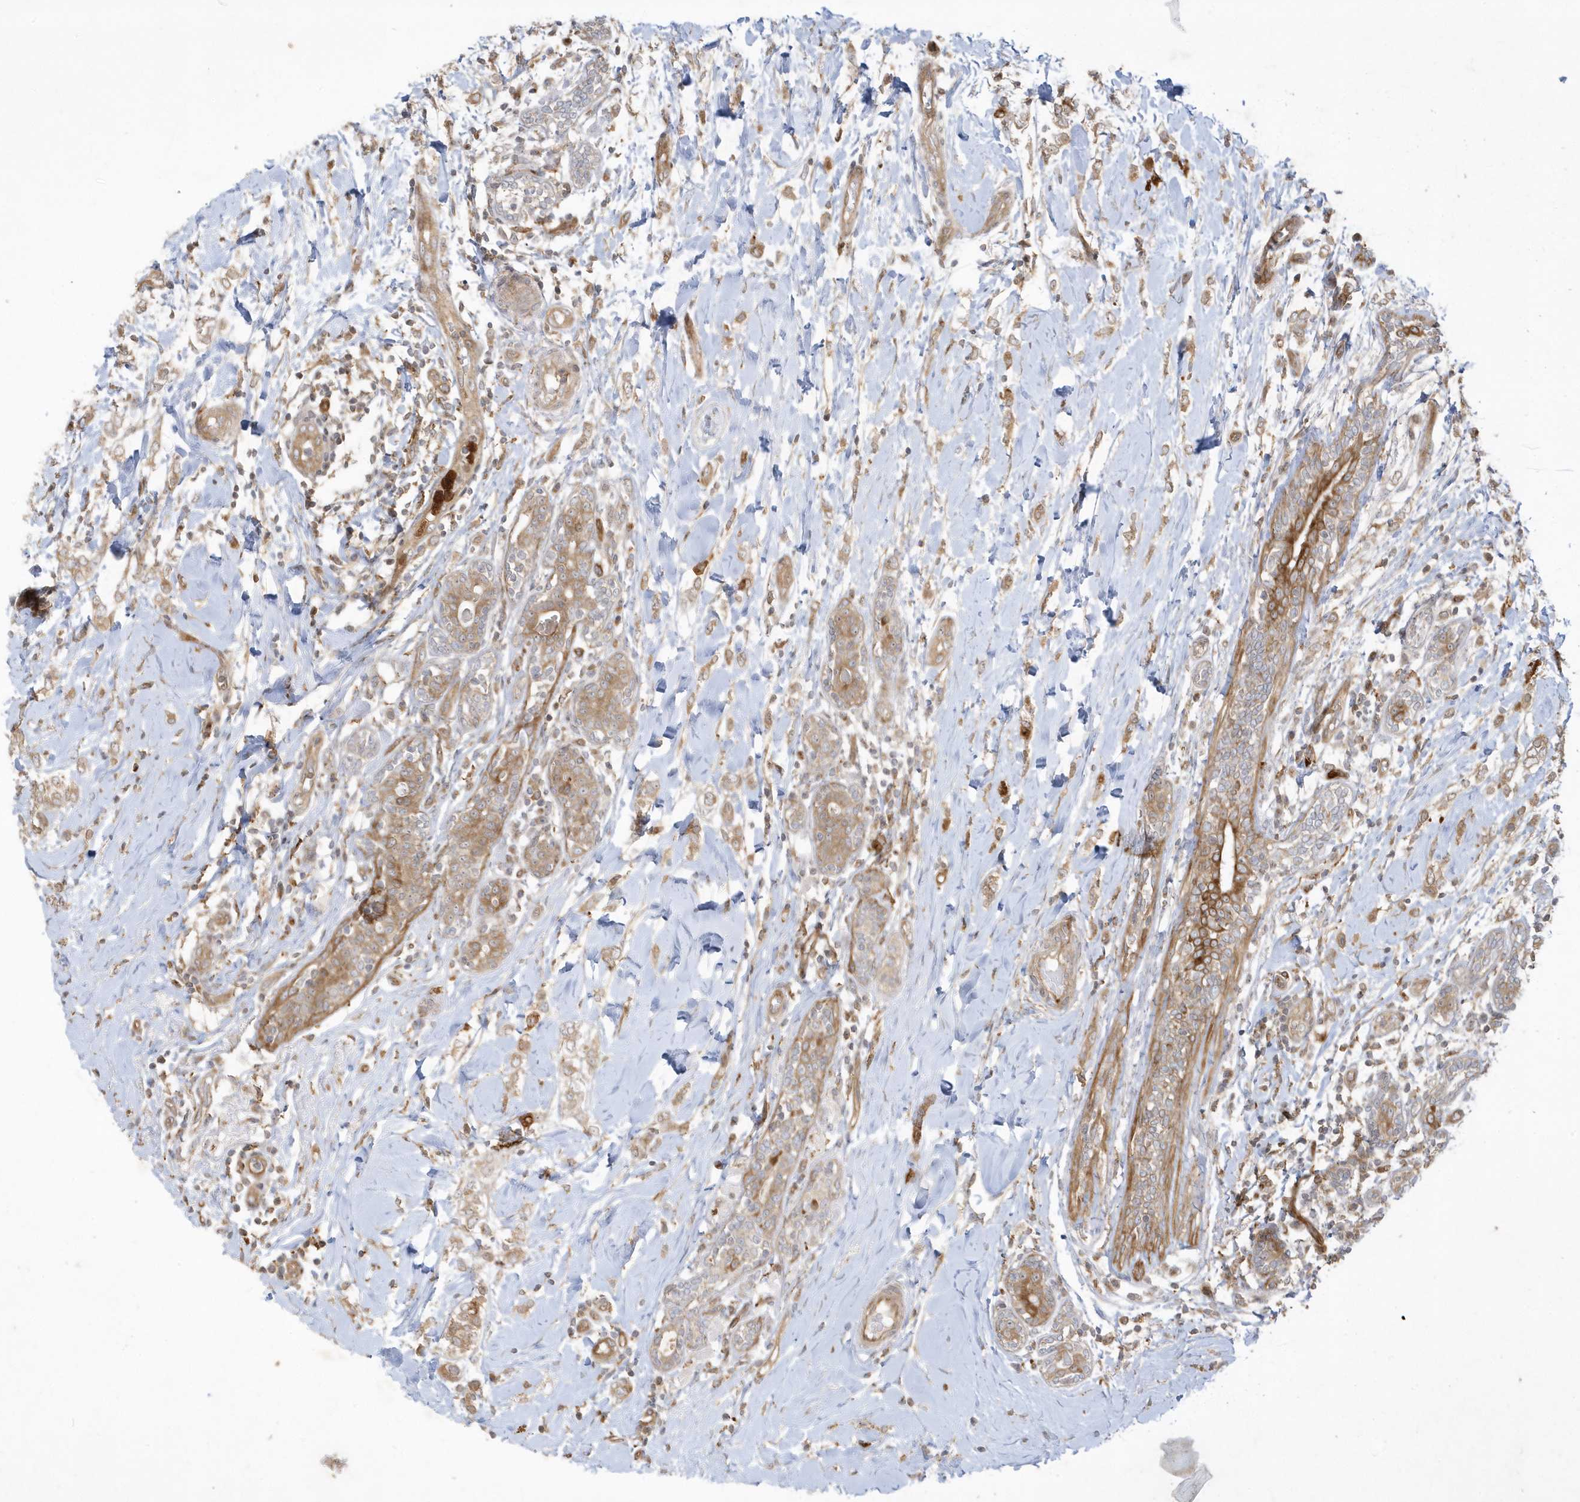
{"staining": {"intensity": "weak", "quantity": ">75%", "location": "cytoplasmic/membranous"}, "tissue": "breast cancer", "cell_type": "Tumor cells", "image_type": "cancer", "snomed": [{"axis": "morphology", "description": "Normal tissue, NOS"}, {"axis": "morphology", "description": "Lobular carcinoma"}, {"axis": "topography", "description": "Breast"}], "caption": "This histopathology image shows immunohistochemistry (IHC) staining of breast cancer, with low weak cytoplasmic/membranous expression in about >75% of tumor cells.", "gene": "IFT57", "patient": {"sex": "female", "age": 47}}